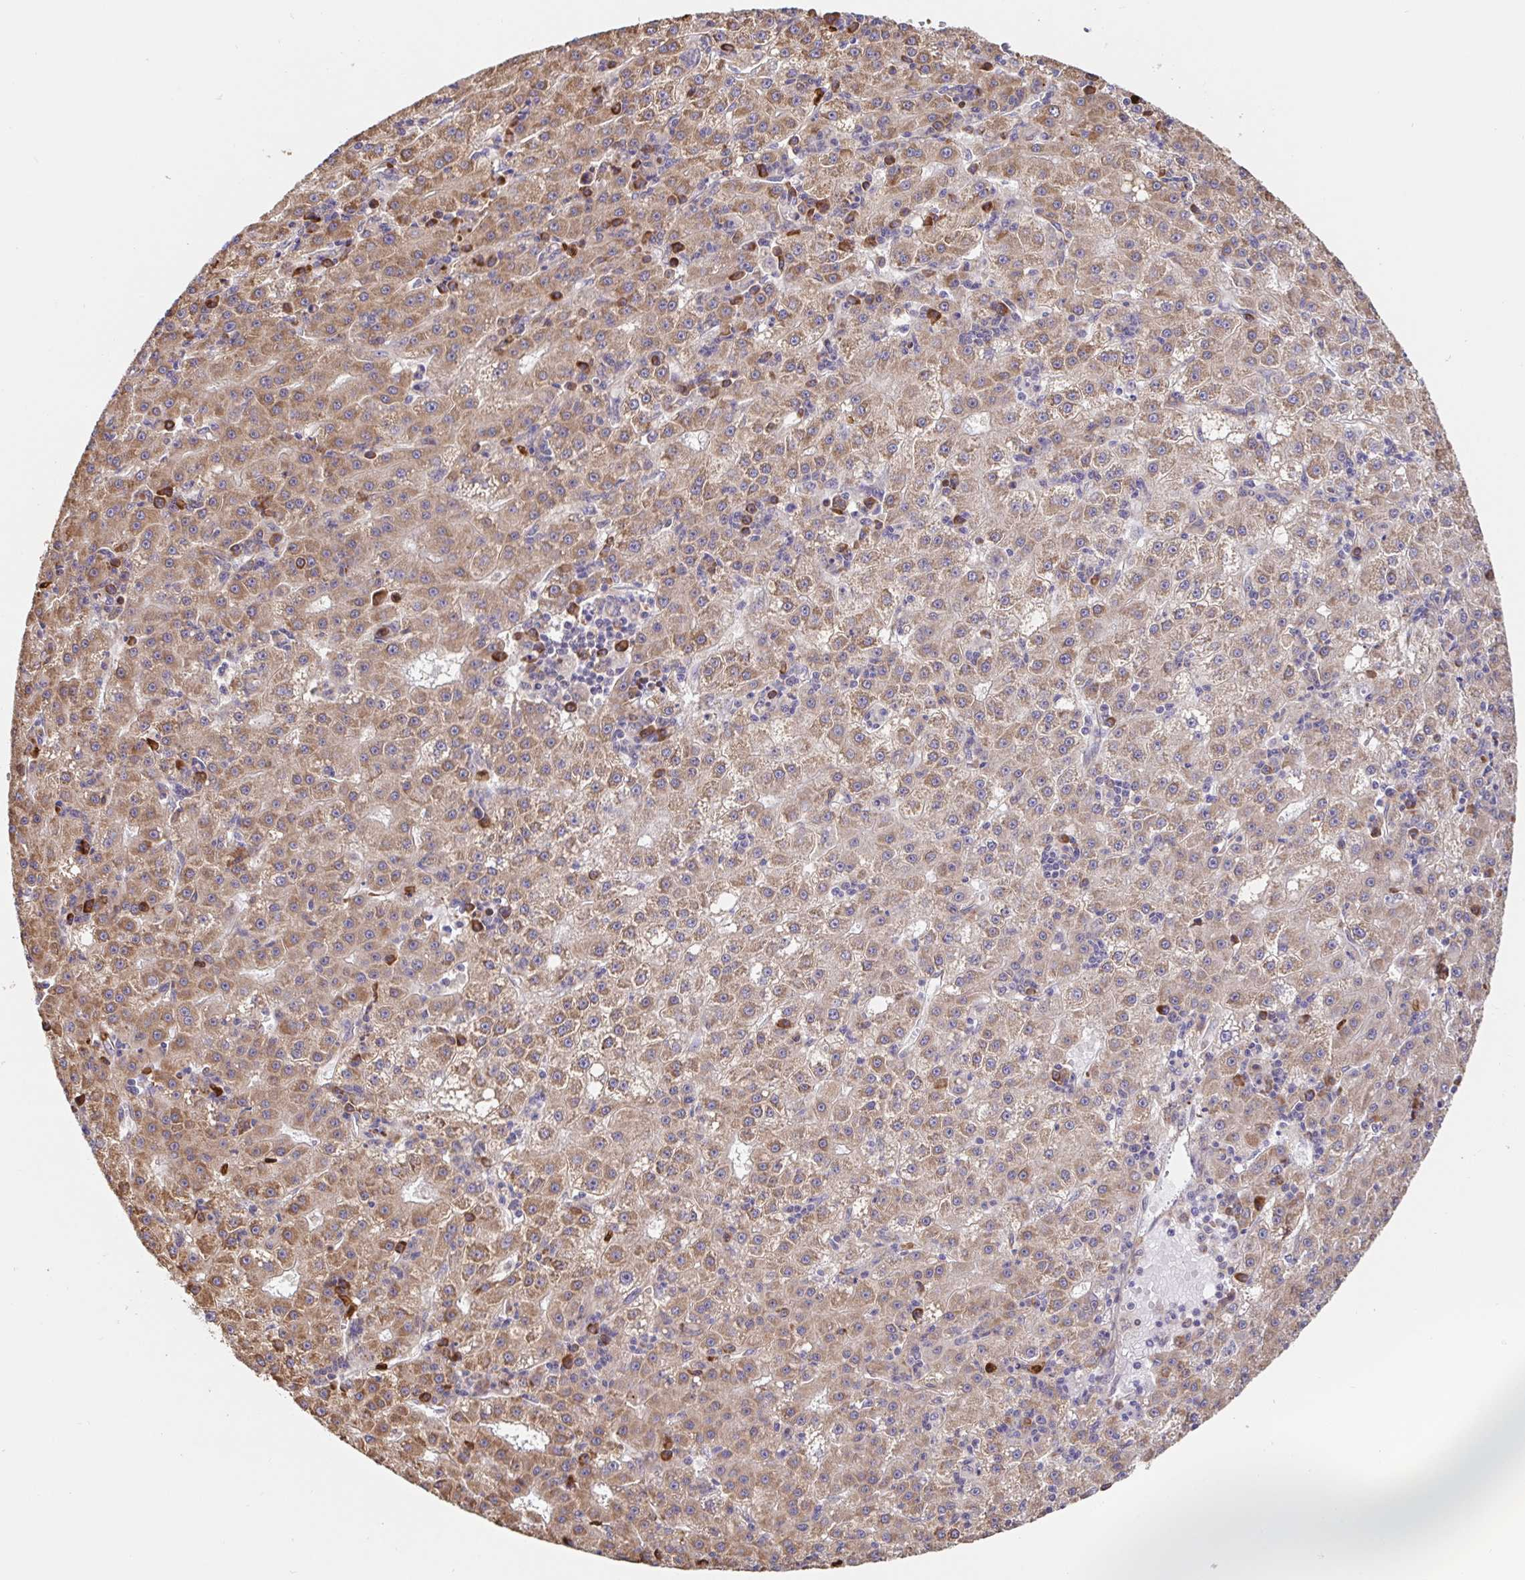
{"staining": {"intensity": "weak", "quantity": ">75%", "location": "cytoplasmic/membranous"}, "tissue": "liver cancer", "cell_type": "Tumor cells", "image_type": "cancer", "snomed": [{"axis": "morphology", "description": "Carcinoma, Hepatocellular, NOS"}, {"axis": "topography", "description": "Liver"}], "caption": "Immunohistochemistry (IHC) of human liver hepatocellular carcinoma reveals low levels of weak cytoplasmic/membranous positivity in about >75% of tumor cells. Using DAB (brown) and hematoxylin (blue) stains, captured at high magnification using brightfield microscopy.", "gene": "PDPK1", "patient": {"sex": "male", "age": 76}}